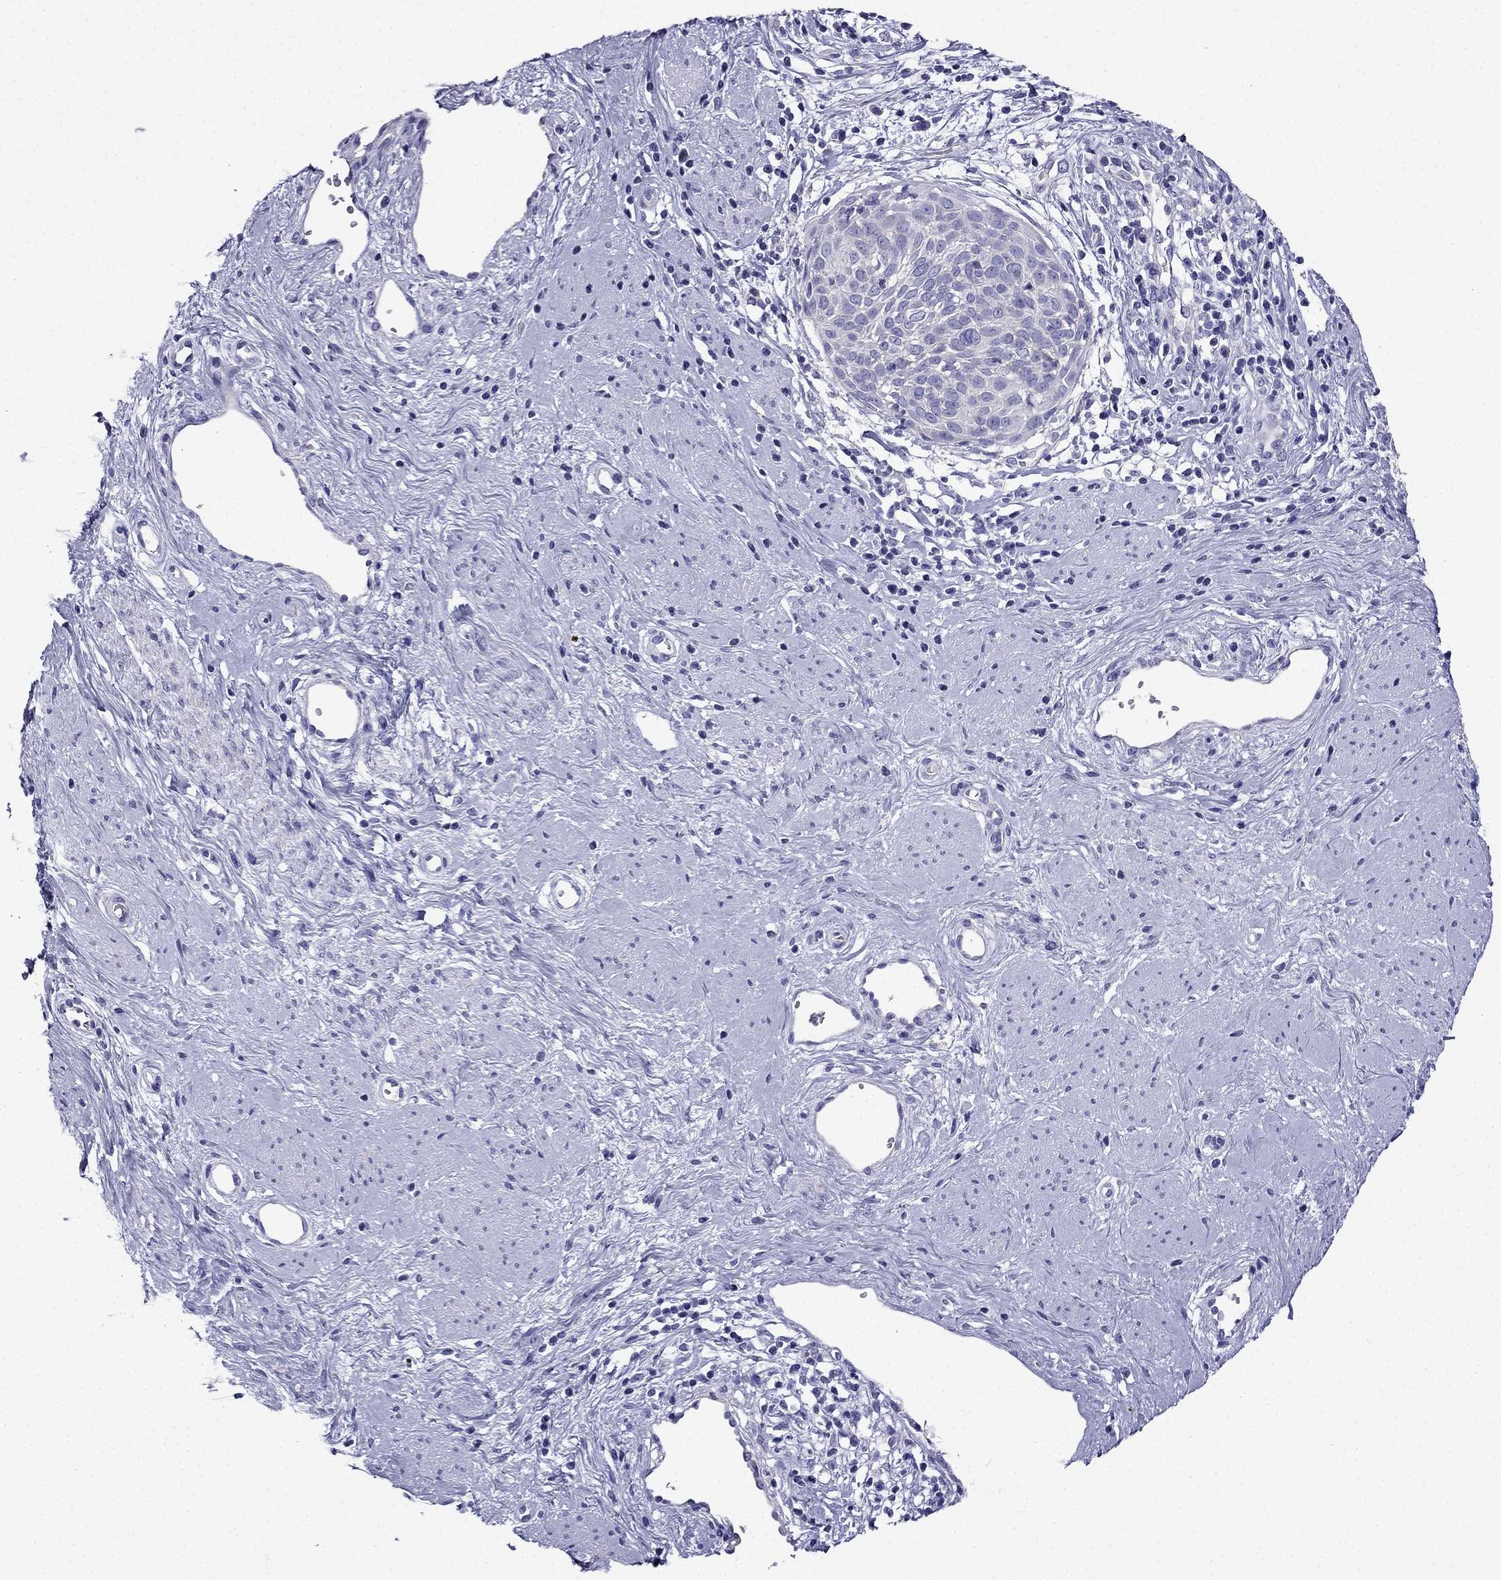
{"staining": {"intensity": "negative", "quantity": "none", "location": "none"}, "tissue": "cervical cancer", "cell_type": "Tumor cells", "image_type": "cancer", "snomed": [{"axis": "morphology", "description": "Squamous cell carcinoma, NOS"}, {"axis": "topography", "description": "Cervix"}], "caption": "IHC photomicrograph of human cervical squamous cell carcinoma stained for a protein (brown), which displays no staining in tumor cells.", "gene": "KIF5A", "patient": {"sex": "female", "age": 39}}